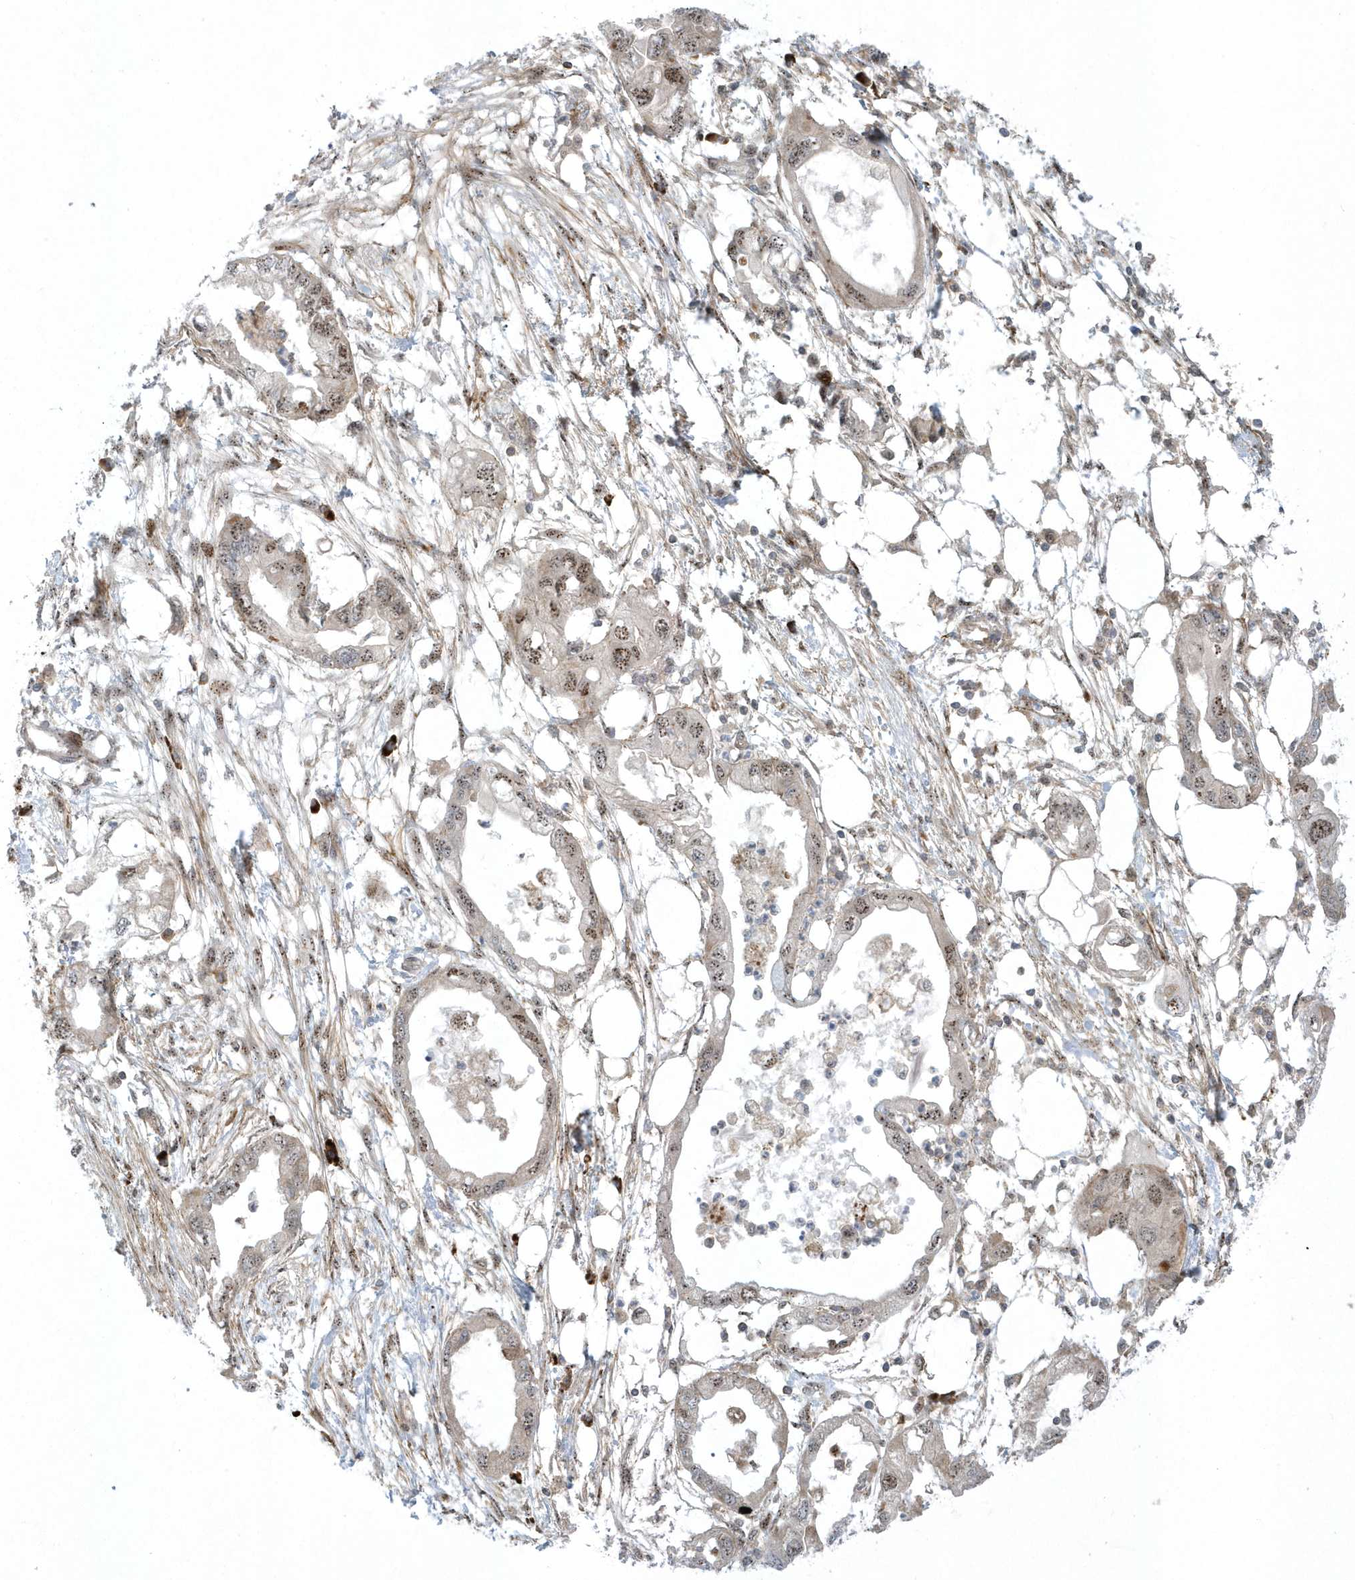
{"staining": {"intensity": "moderate", "quantity": "25%-75%", "location": "nuclear"}, "tissue": "endometrial cancer", "cell_type": "Tumor cells", "image_type": "cancer", "snomed": [{"axis": "morphology", "description": "Adenocarcinoma, NOS"}, {"axis": "morphology", "description": "Adenocarcinoma, metastatic, NOS"}, {"axis": "topography", "description": "Adipose tissue"}, {"axis": "topography", "description": "Endometrium"}], "caption": "Immunohistochemical staining of human endometrial cancer (metastatic adenocarcinoma) reveals moderate nuclear protein staining in about 25%-75% of tumor cells.", "gene": "MASP2", "patient": {"sex": "female", "age": 67}}